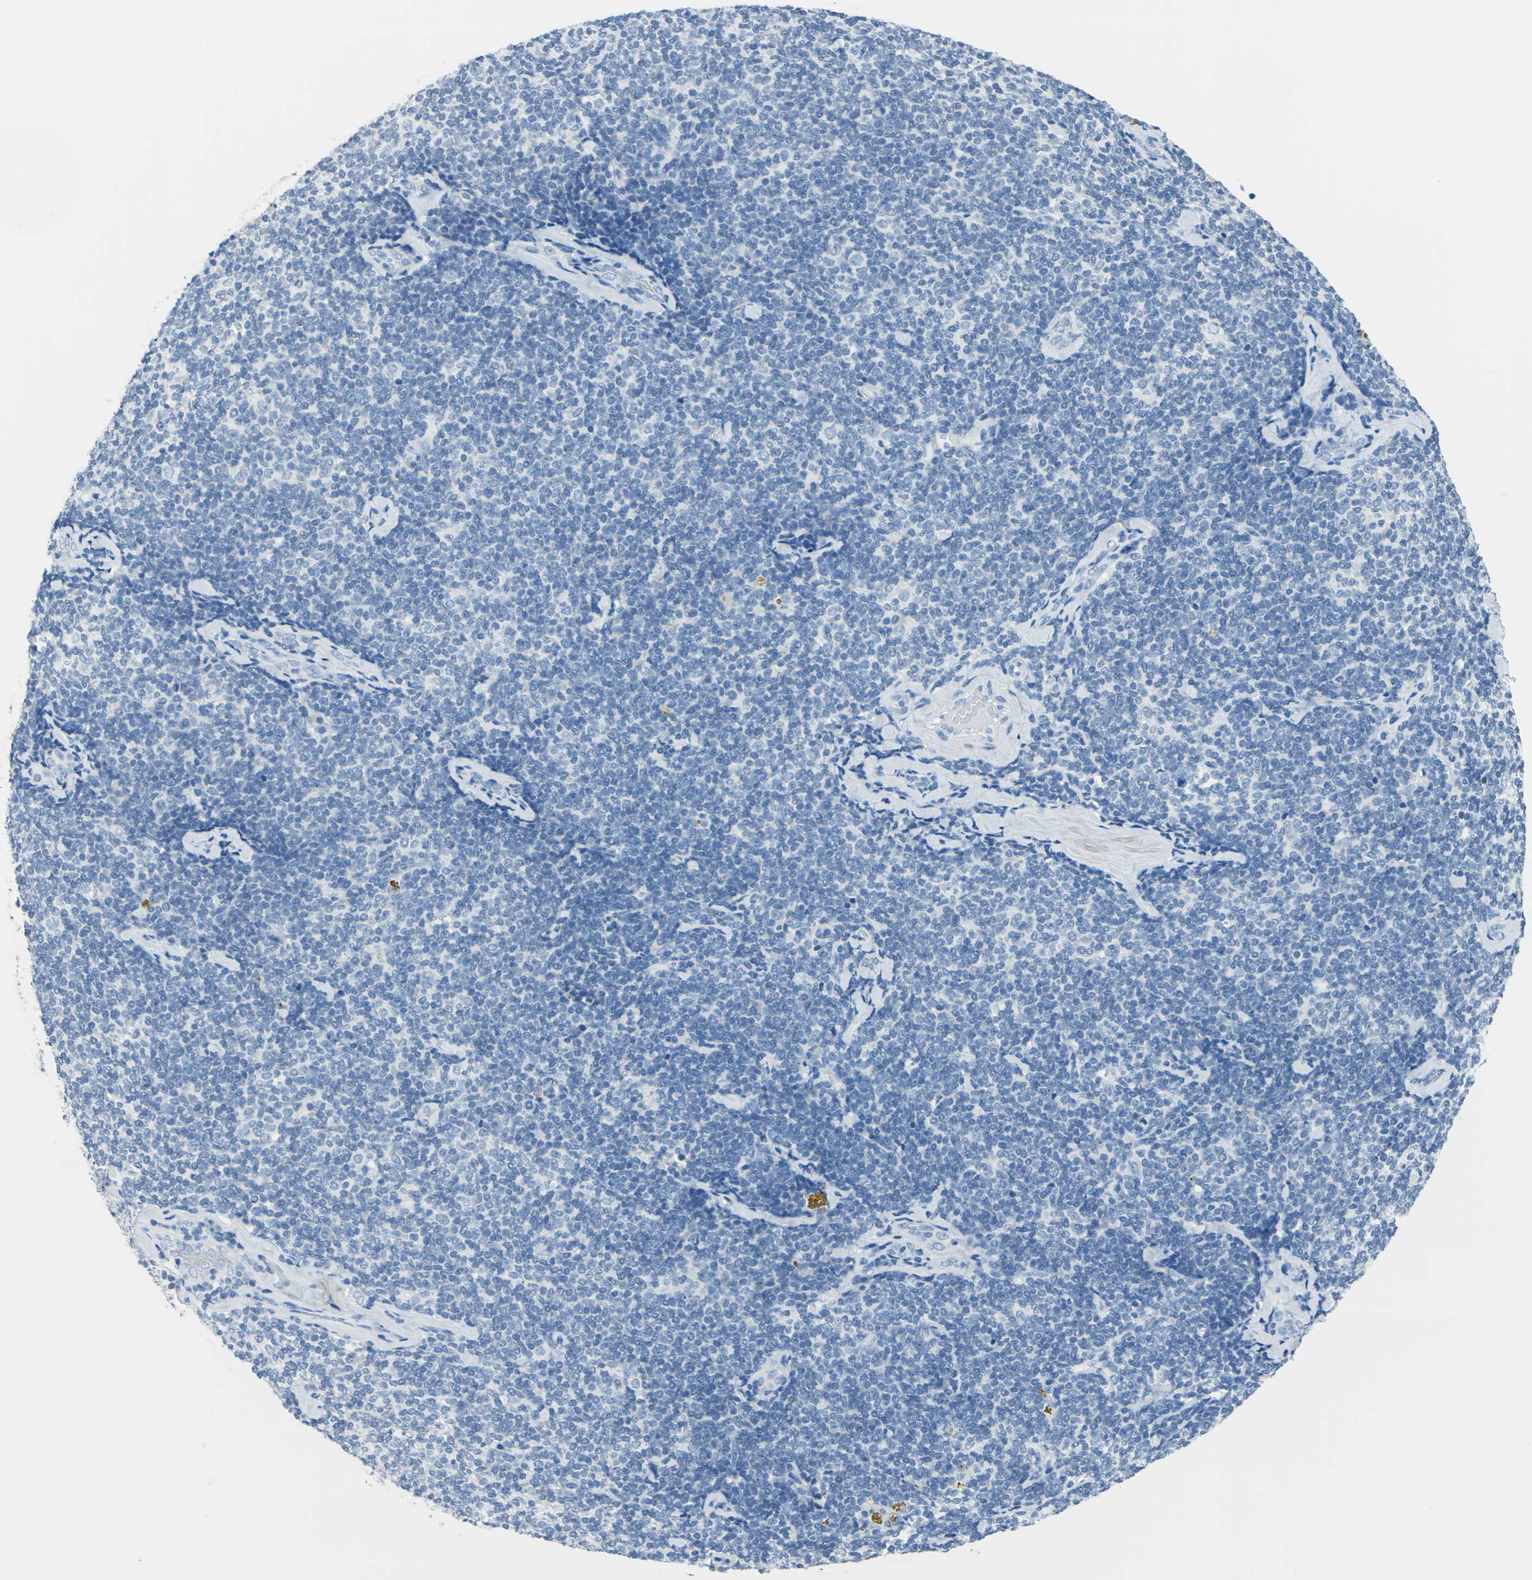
{"staining": {"intensity": "negative", "quantity": "none", "location": "none"}, "tissue": "lymphoma", "cell_type": "Tumor cells", "image_type": "cancer", "snomed": [{"axis": "morphology", "description": "Malignant lymphoma, non-Hodgkin's type, Low grade"}, {"axis": "topography", "description": "Lymph node"}], "caption": "There is no significant staining in tumor cells of low-grade malignant lymphoma, non-Hodgkin's type.", "gene": "PKLR", "patient": {"sex": "female", "age": 56}}